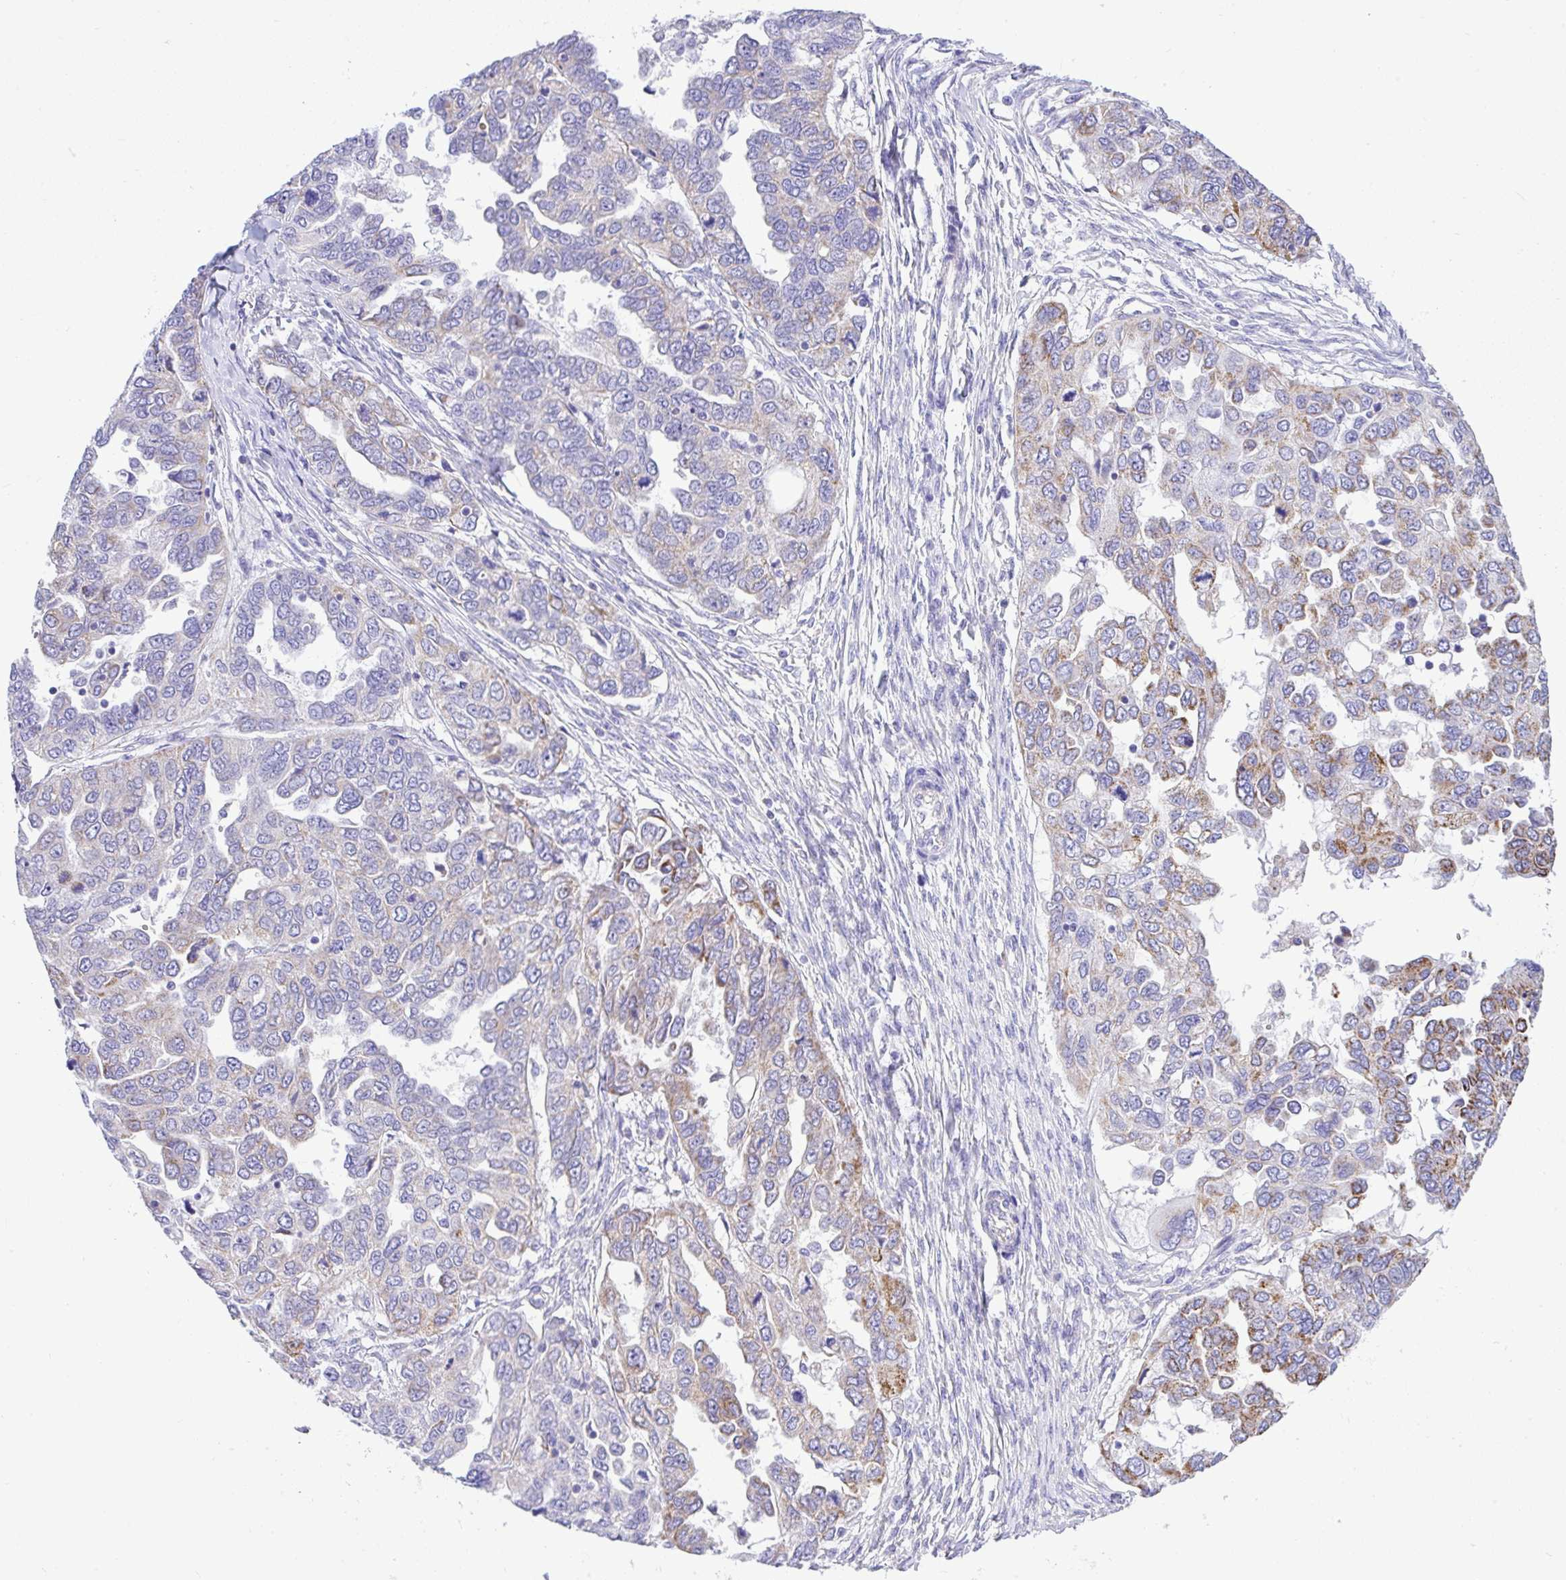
{"staining": {"intensity": "moderate", "quantity": "<25%", "location": "cytoplasmic/membranous"}, "tissue": "ovarian cancer", "cell_type": "Tumor cells", "image_type": "cancer", "snomed": [{"axis": "morphology", "description": "Cystadenocarcinoma, serous, NOS"}, {"axis": "topography", "description": "Ovary"}], "caption": "Ovarian serous cystadenocarcinoma stained with a brown dye reveals moderate cytoplasmic/membranous positive positivity in approximately <25% of tumor cells.", "gene": "SLC13A1", "patient": {"sex": "female", "age": 53}}